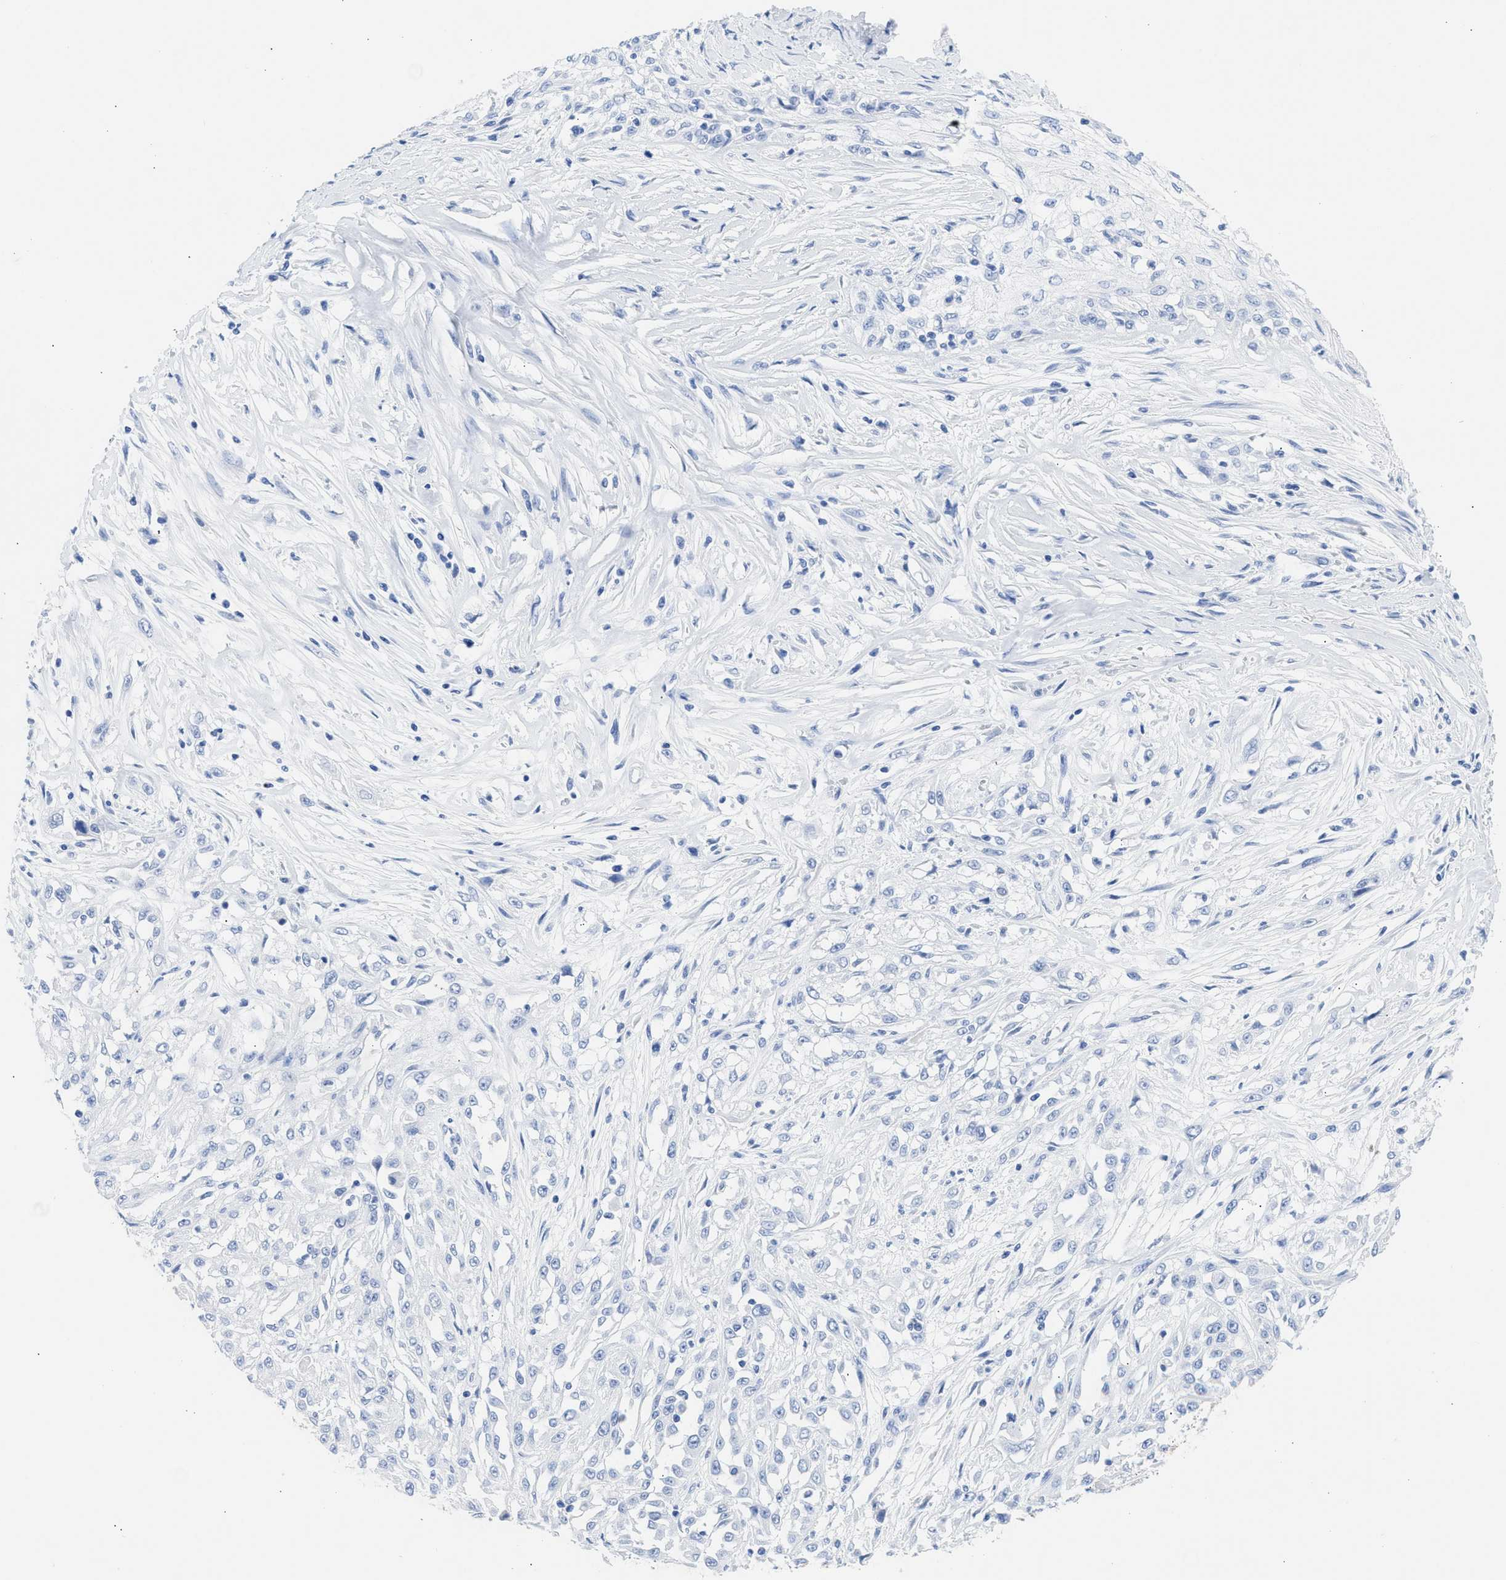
{"staining": {"intensity": "negative", "quantity": "none", "location": "none"}, "tissue": "skin cancer", "cell_type": "Tumor cells", "image_type": "cancer", "snomed": [{"axis": "morphology", "description": "Squamous cell carcinoma, NOS"}, {"axis": "morphology", "description": "Squamous cell carcinoma, metastatic, NOS"}, {"axis": "topography", "description": "Skin"}, {"axis": "topography", "description": "Lymph node"}], "caption": "Tumor cells show no significant positivity in skin cancer (metastatic squamous cell carcinoma).", "gene": "NCAM1", "patient": {"sex": "male", "age": 75}}